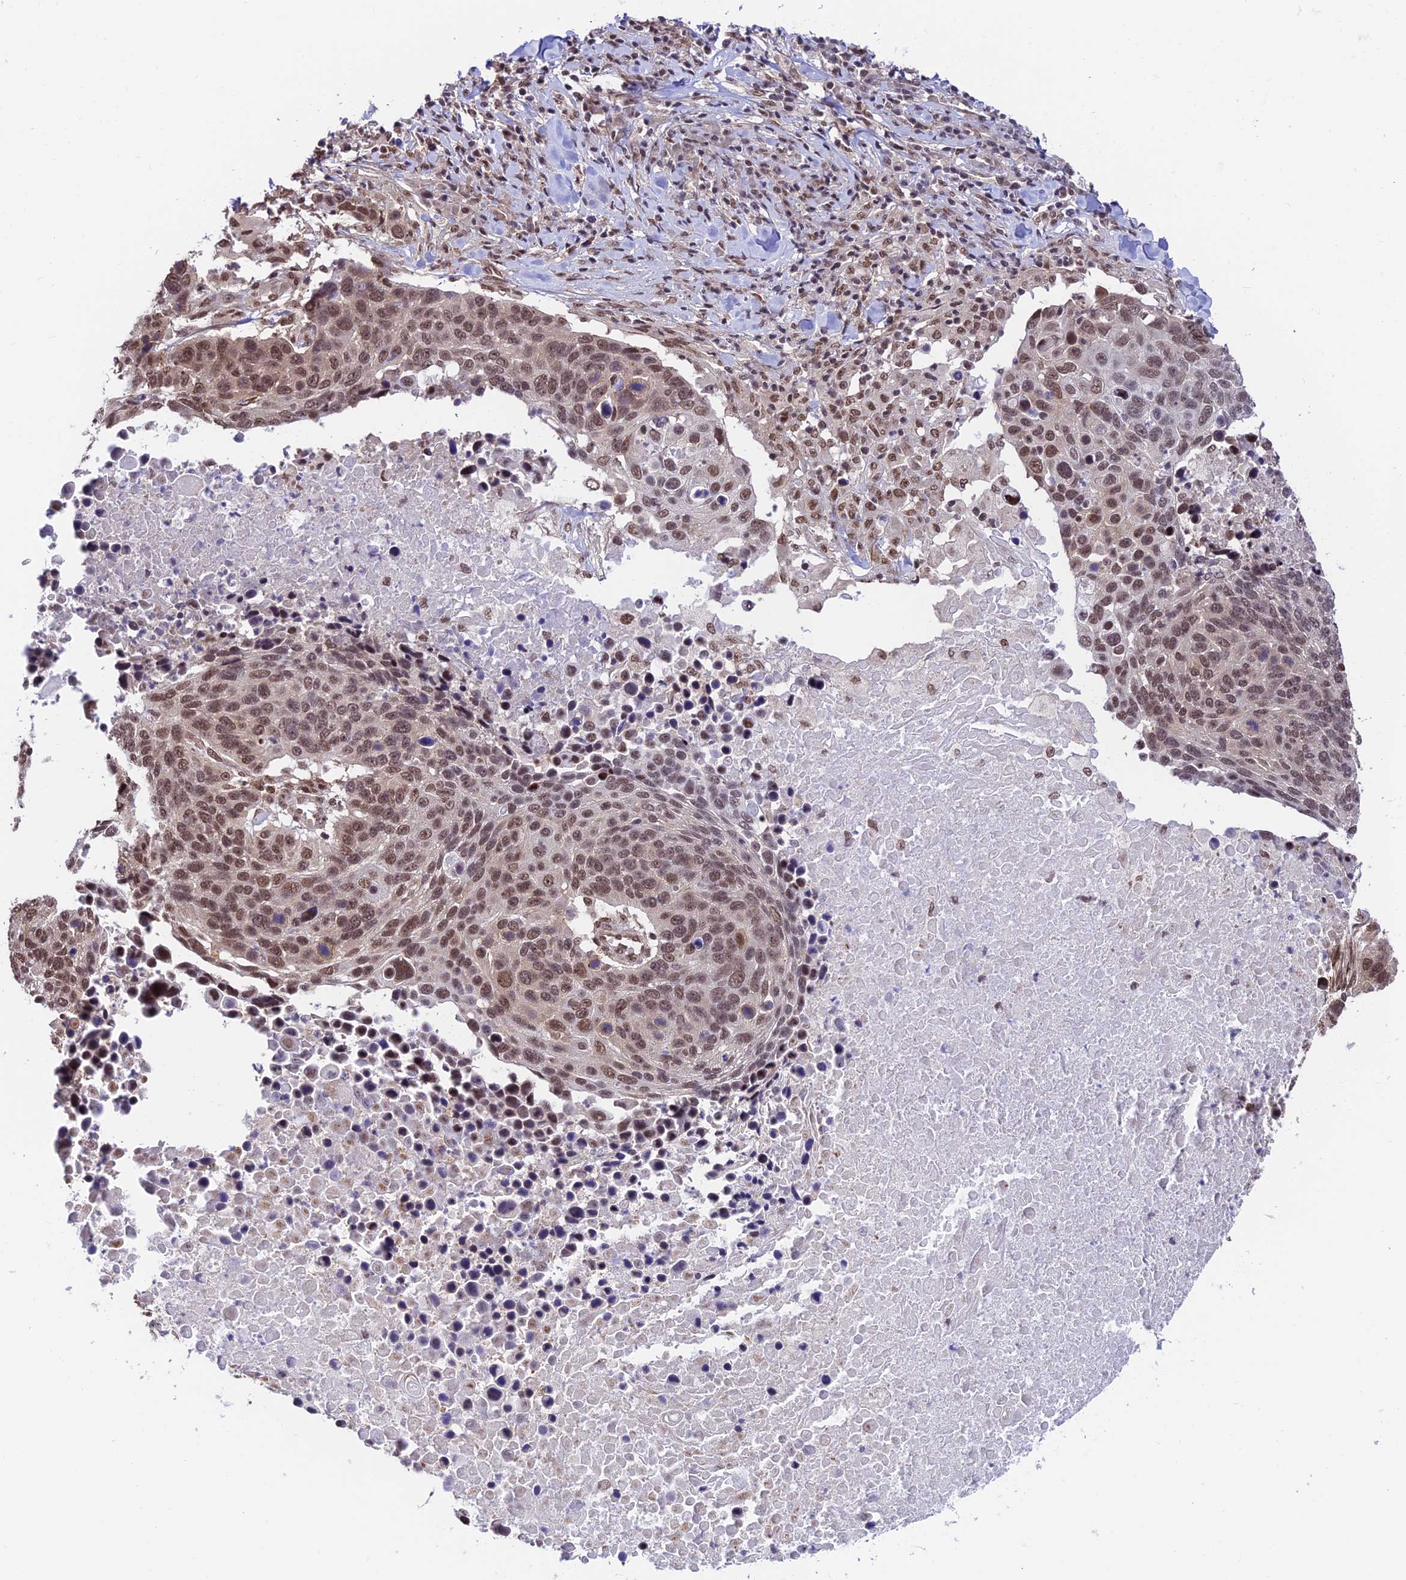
{"staining": {"intensity": "moderate", "quantity": ">75%", "location": "nuclear"}, "tissue": "lung cancer", "cell_type": "Tumor cells", "image_type": "cancer", "snomed": [{"axis": "morphology", "description": "Normal tissue, NOS"}, {"axis": "morphology", "description": "Squamous cell carcinoma, NOS"}, {"axis": "topography", "description": "Lymph node"}, {"axis": "topography", "description": "Lung"}], "caption": "Squamous cell carcinoma (lung) stained with a protein marker shows moderate staining in tumor cells.", "gene": "RBM42", "patient": {"sex": "male", "age": 66}}